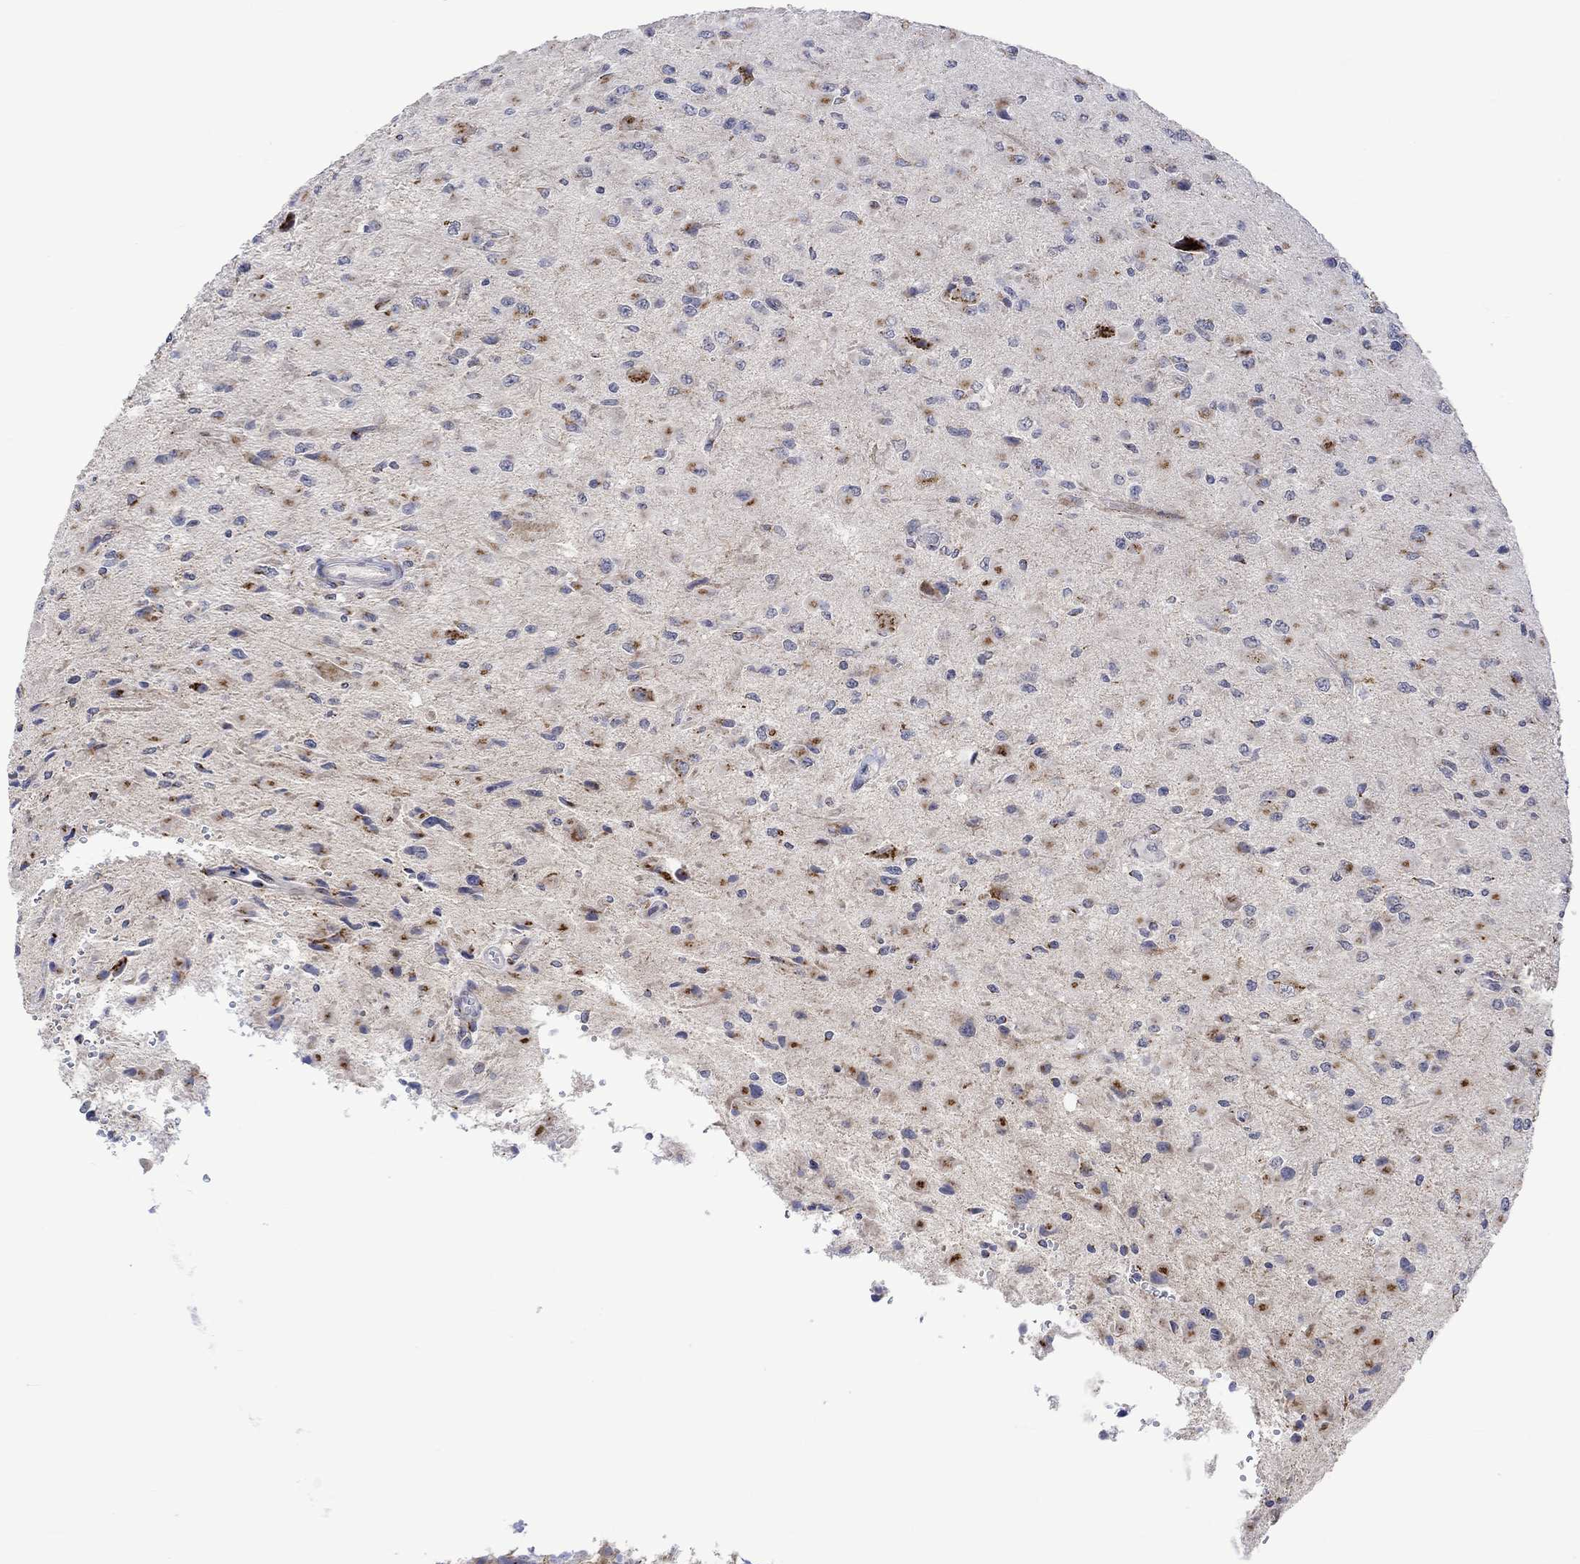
{"staining": {"intensity": "negative", "quantity": "none", "location": "none"}, "tissue": "glioma", "cell_type": "Tumor cells", "image_type": "cancer", "snomed": [{"axis": "morphology", "description": "Glioma, malignant, High grade"}, {"axis": "topography", "description": "Cerebral cortex"}], "caption": "Immunohistochemistry of human glioma demonstrates no positivity in tumor cells.", "gene": "SLC48A1", "patient": {"sex": "male", "age": 35}}